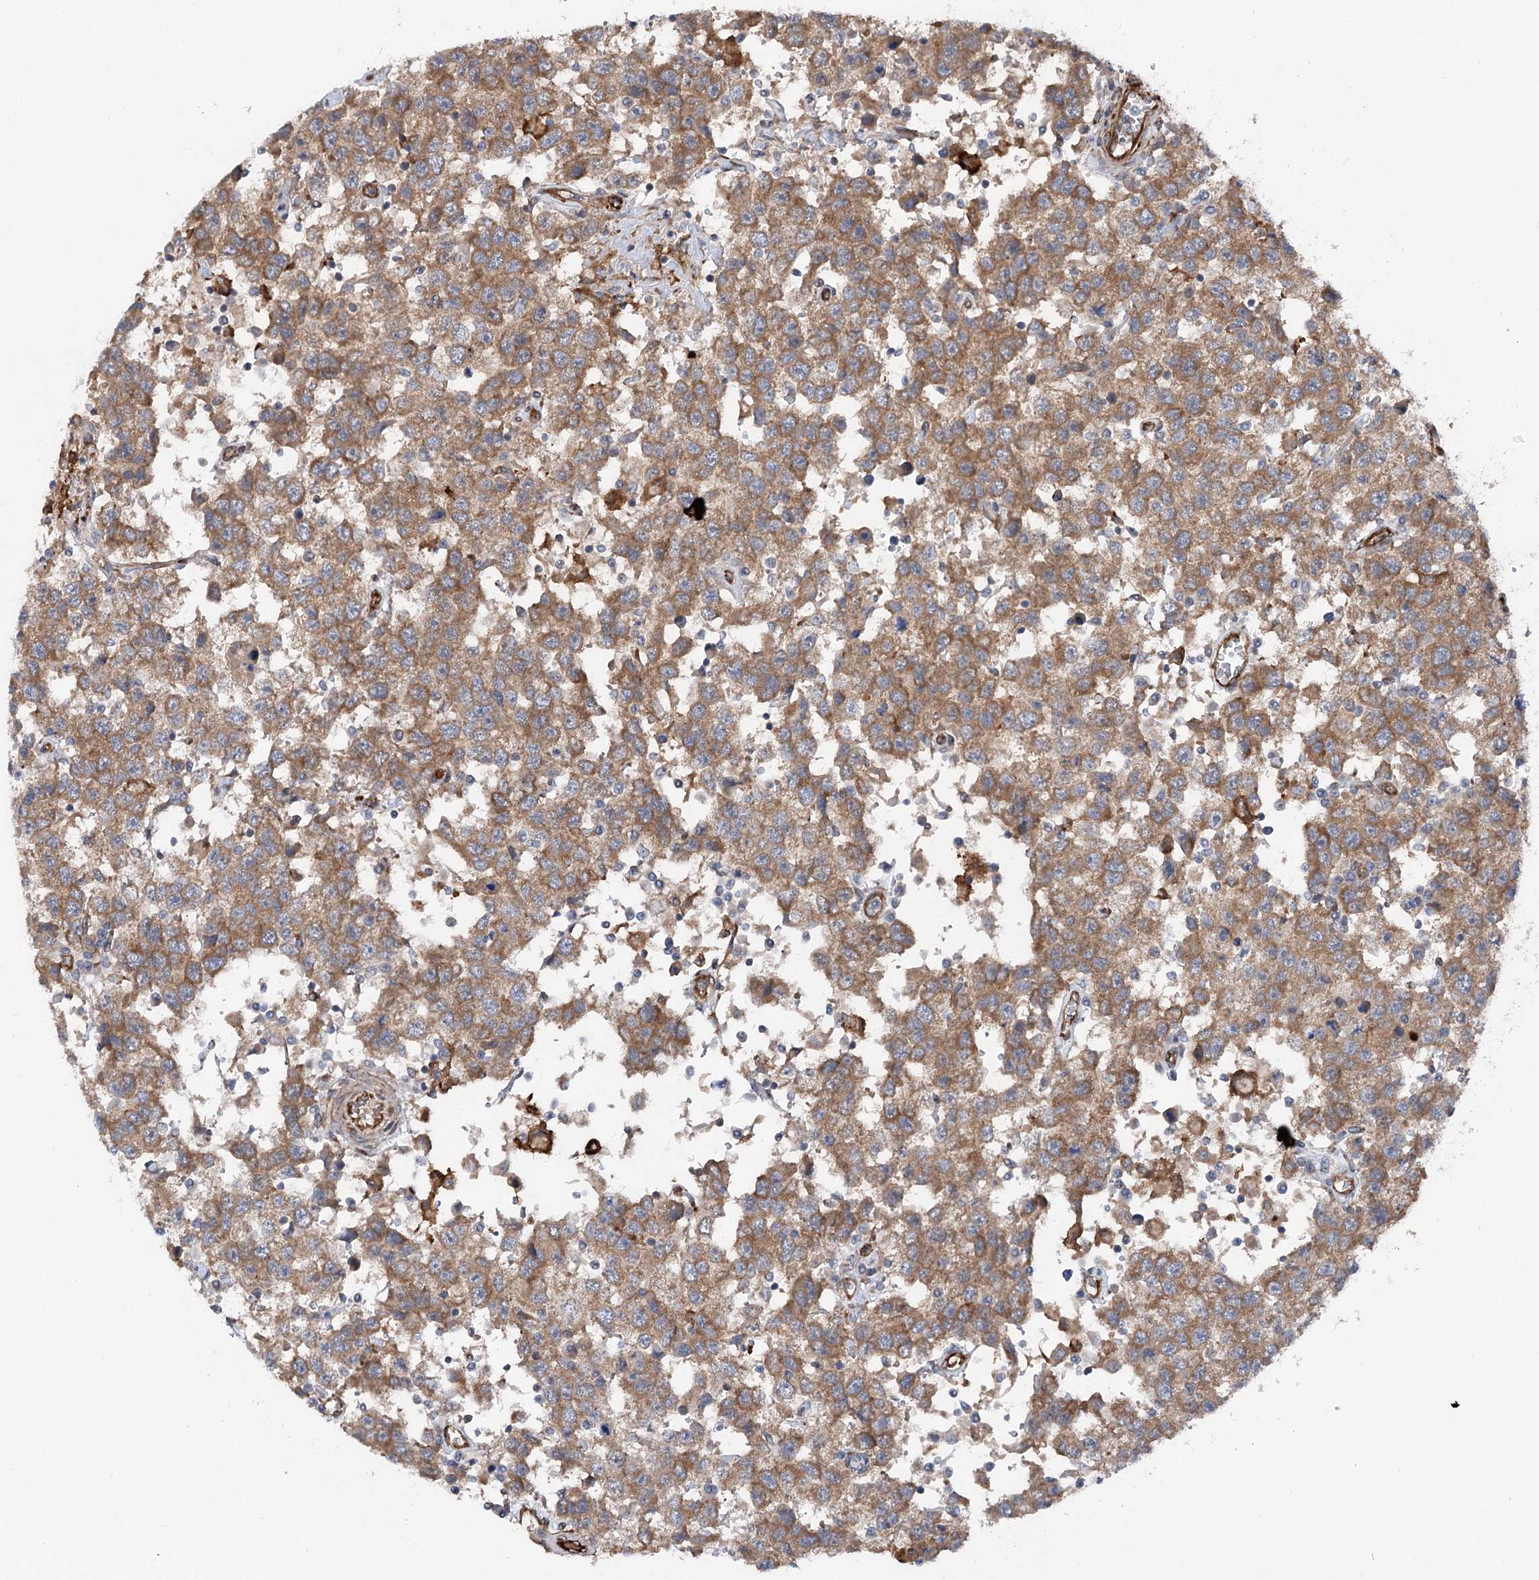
{"staining": {"intensity": "moderate", "quantity": ">75%", "location": "cytoplasmic/membranous"}, "tissue": "testis cancer", "cell_type": "Tumor cells", "image_type": "cancer", "snomed": [{"axis": "morphology", "description": "Seminoma, NOS"}, {"axis": "topography", "description": "Testis"}], "caption": "Immunohistochemical staining of testis cancer exhibits medium levels of moderate cytoplasmic/membranous staining in approximately >75% of tumor cells.", "gene": "MTPAP", "patient": {"sex": "male", "age": 41}}